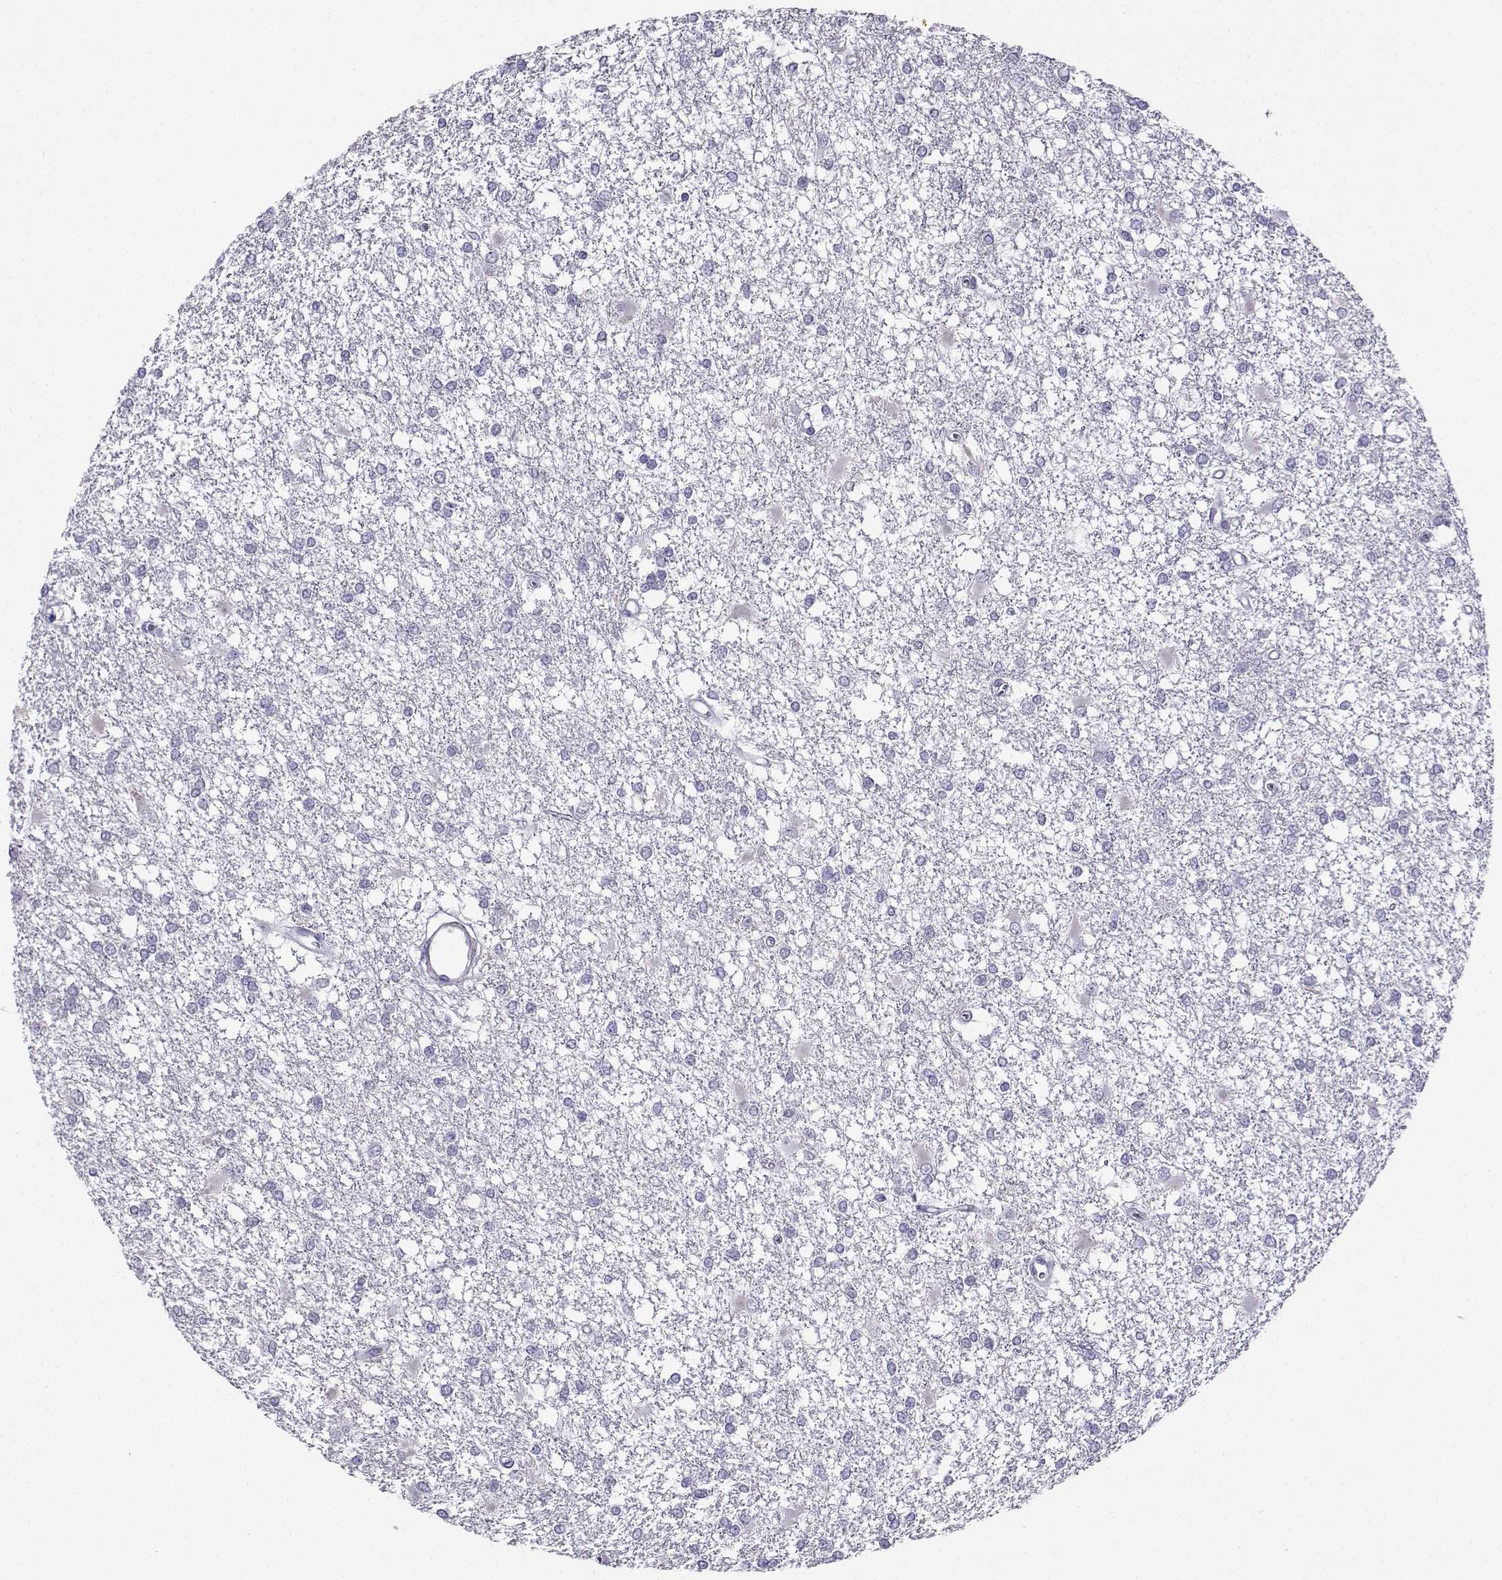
{"staining": {"intensity": "negative", "quantity": "none", "location": "none"}, "tissue": "glioma", "cell_type": "Tumor cells", "image_type": "cancer", "snomed": [{"axis": "morphology", "description": "Glioma, malignant, High grade"}, {"axis": "topography", "description": "Cerebral cortex"}], "caption": "Tumor cells show no significant staining in glioma. (Stains: DAB immunohistochemistry with hematoxylin counter stain, Microscopy: brightfield microscopy at high magnification).", "gene": "KIF17", "patient": {"sex": "male", "age": 79}}